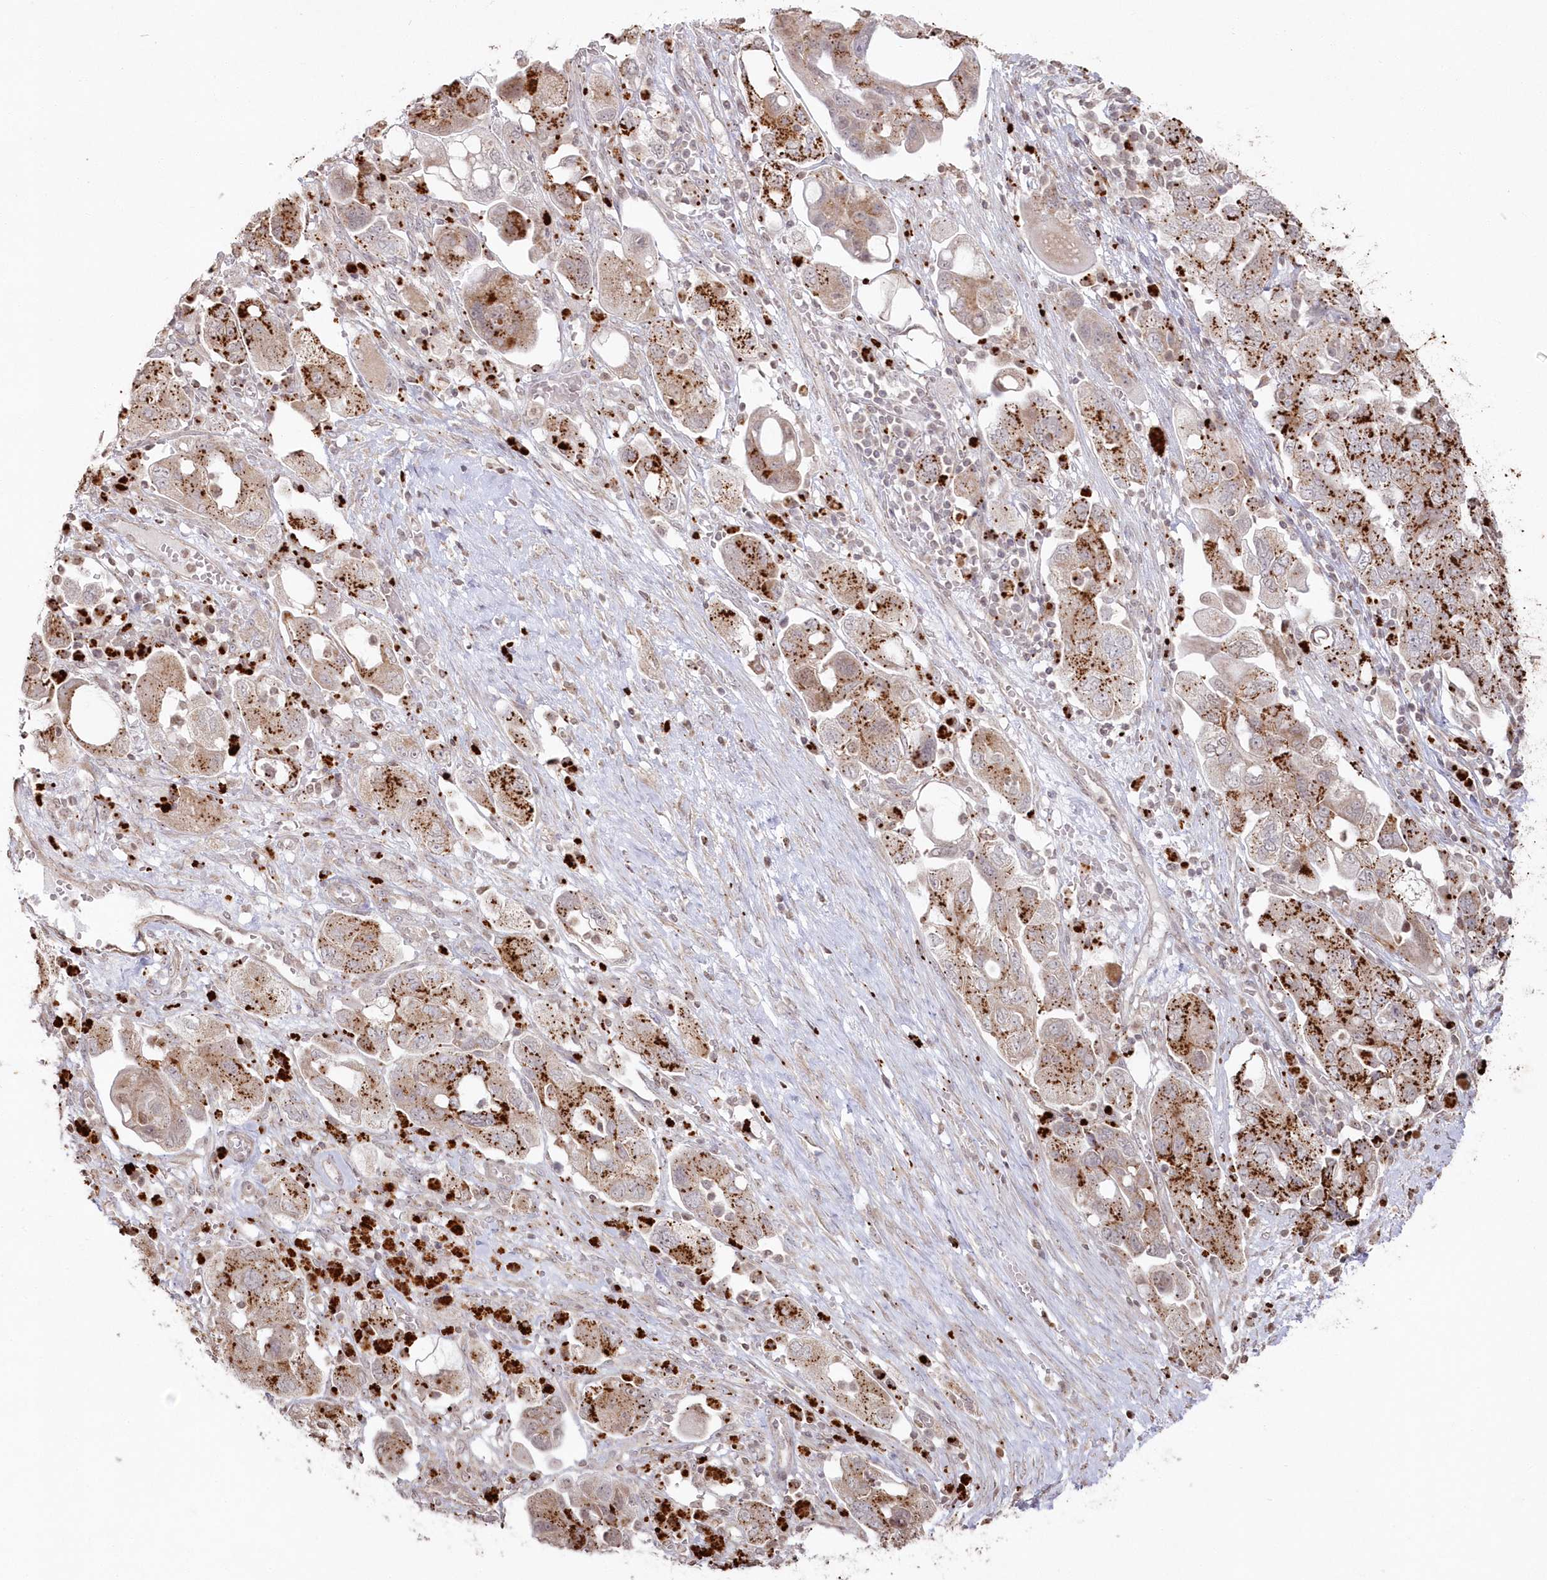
{"staining": {"intensity": "strong", "quantity": ">75%", "location": "cytoplasmic/membranous"}, "tissue": "ovarian cancer", "cell_type": "Tumor cells", "image_type": "cancer", "snomed": [{"axis": "morphology", "description": "Carcinoma, NOS"}, {"axis": "morphology", "description": "Cystadenocarcinoma, serous, NOS"}, {"axis": "topography", "description": "Ovary"}], "caption": "Protein expression analysis of human carcinoma (ovarian) reveals strong cytoplasmic/membranous positivity in about >75% of tumor cells. (Brightfield microscopy of DAB IHC at high magnification).", "gene": "ARSB", "patient": {"sex": "female", "age": 69}}